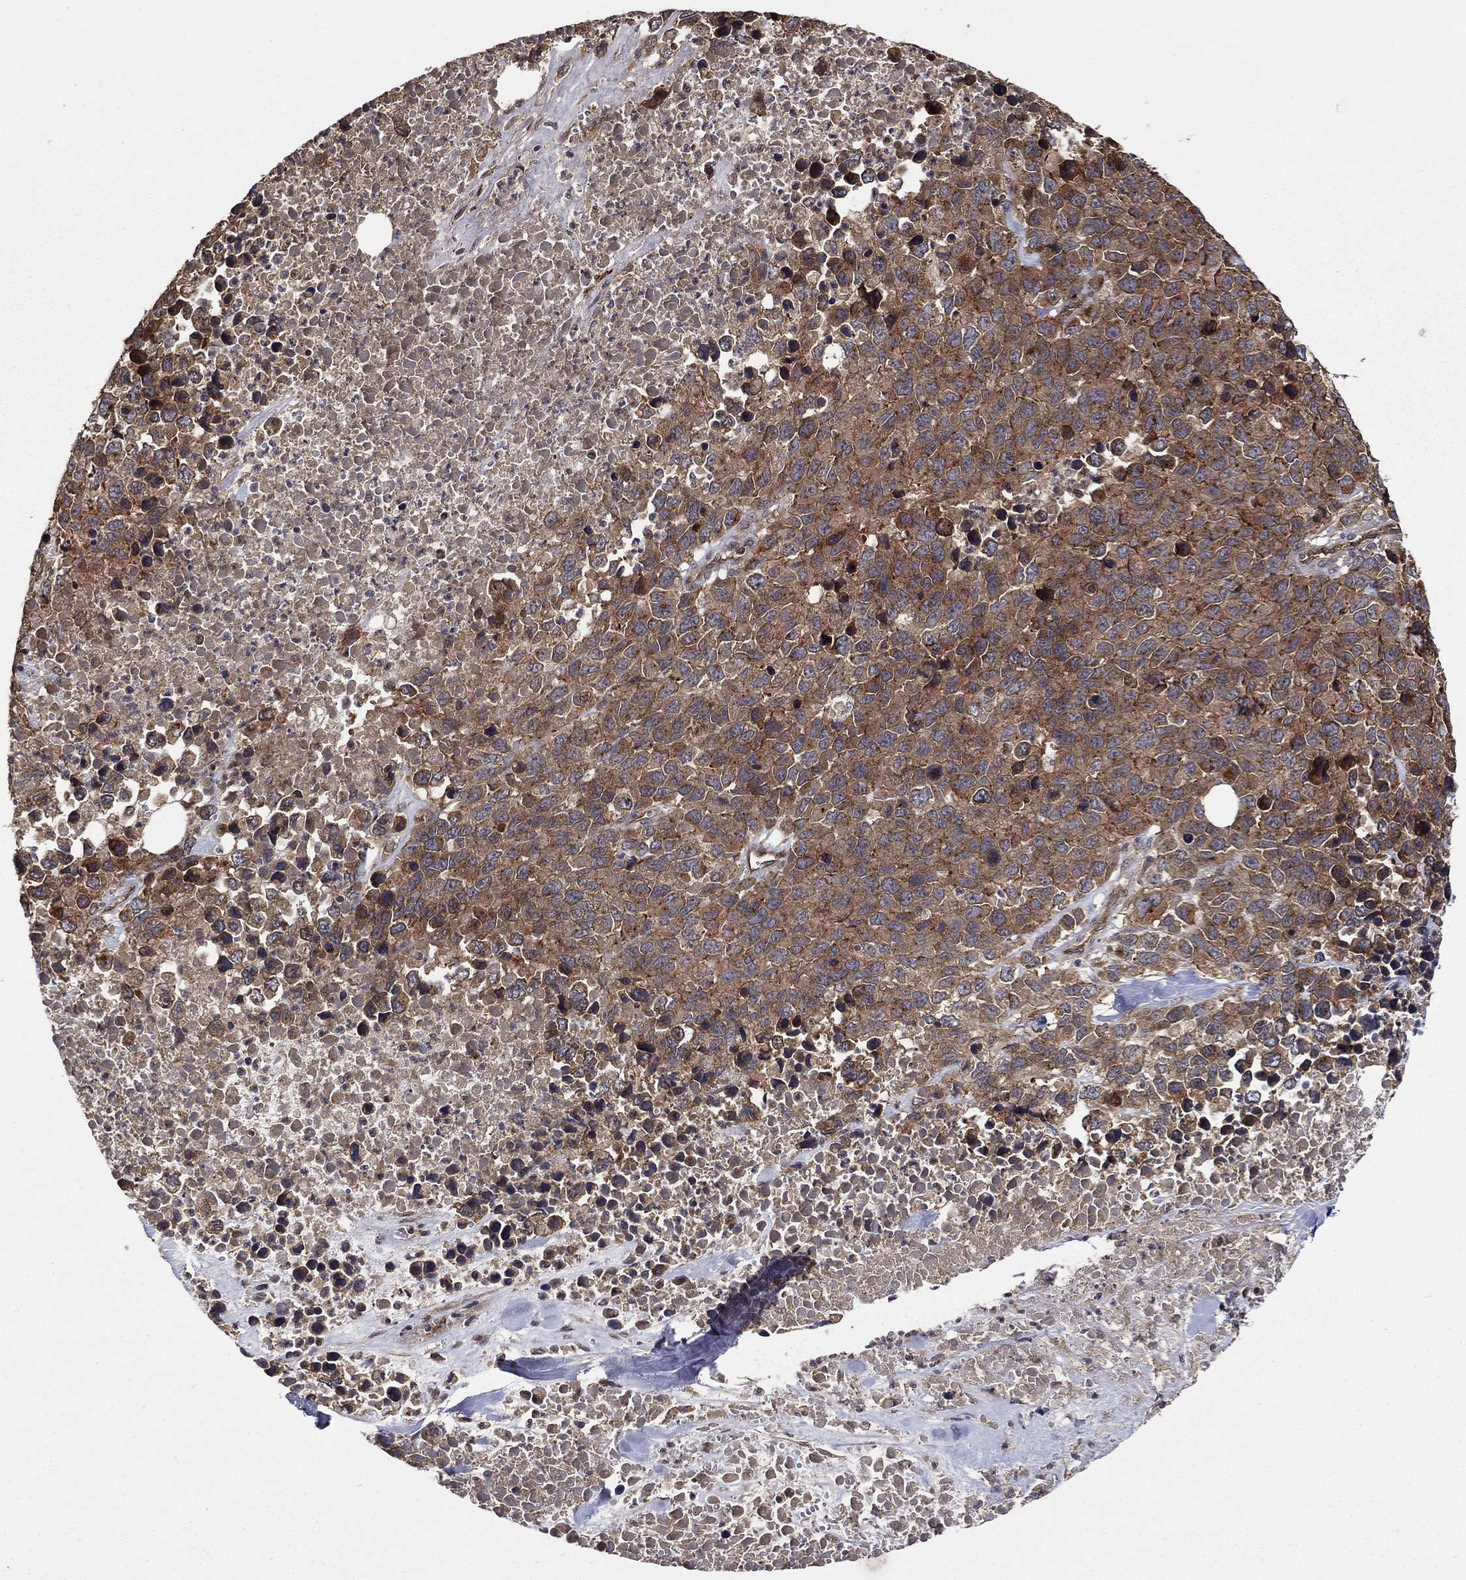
{"staining": {"intensity": "moderate", "quantity": ">75%", "location": "cytoplasmic/membranous"}, "tissue": "melanoma", "cell_type": "Tumor cells", "image_type": "cancer", "snomed": [{"axis": "morphology", "description": "Malignant melanoma, Metastatic site"}, {"axis": "topography", "description": "Skin"}], "caption": "The immunohistochemical stain shows moderate cytoplasmic/membranous expression in tumor cells of malignant melanoma (metastatic site) tissue.", "gene": "BMERB1", "patient": {"sex": "male", "age": 84}}